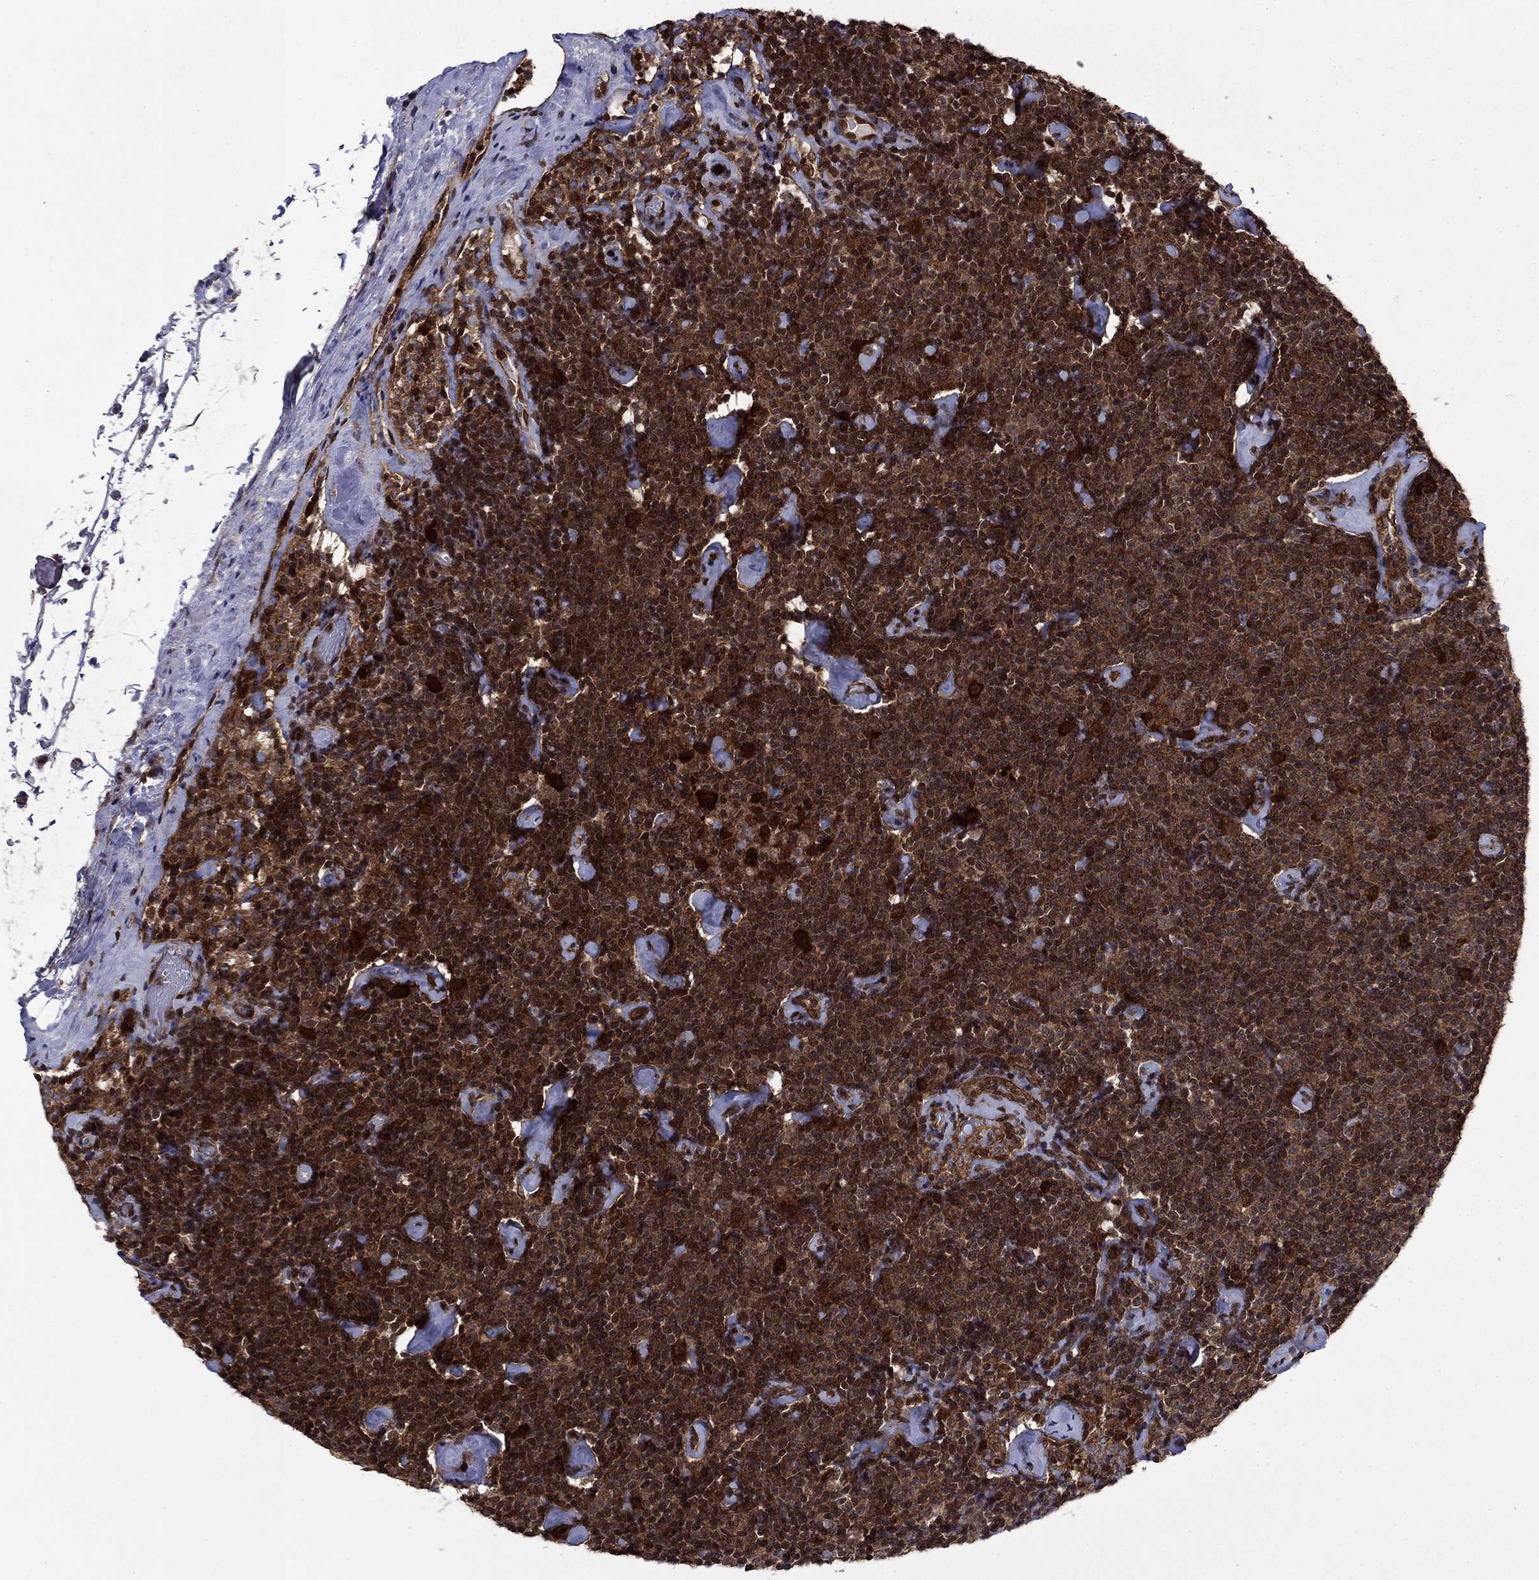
{"staining": {"intensity": "strong", "quantity": ">75%", "location": "cytoplasmic/membranous"}, "tissue": "lymphoma", "cell_type": "Tumor cells", "image_type": "cancer", "snomed": [{"axis": "morphology", "description": "Malignant lymphoma, non-Hodgkin's type, Low grade"}, {"axis": "topography", "description": "Lymph node"}], "caption": "Human malignant lymphoma, non-Hodgkin's type (low-grade) stained with a protein marker reveals strong staining in tumor cells.", "gene": "DNAJA1", "patient": {"sex": "male", "age": 81}}